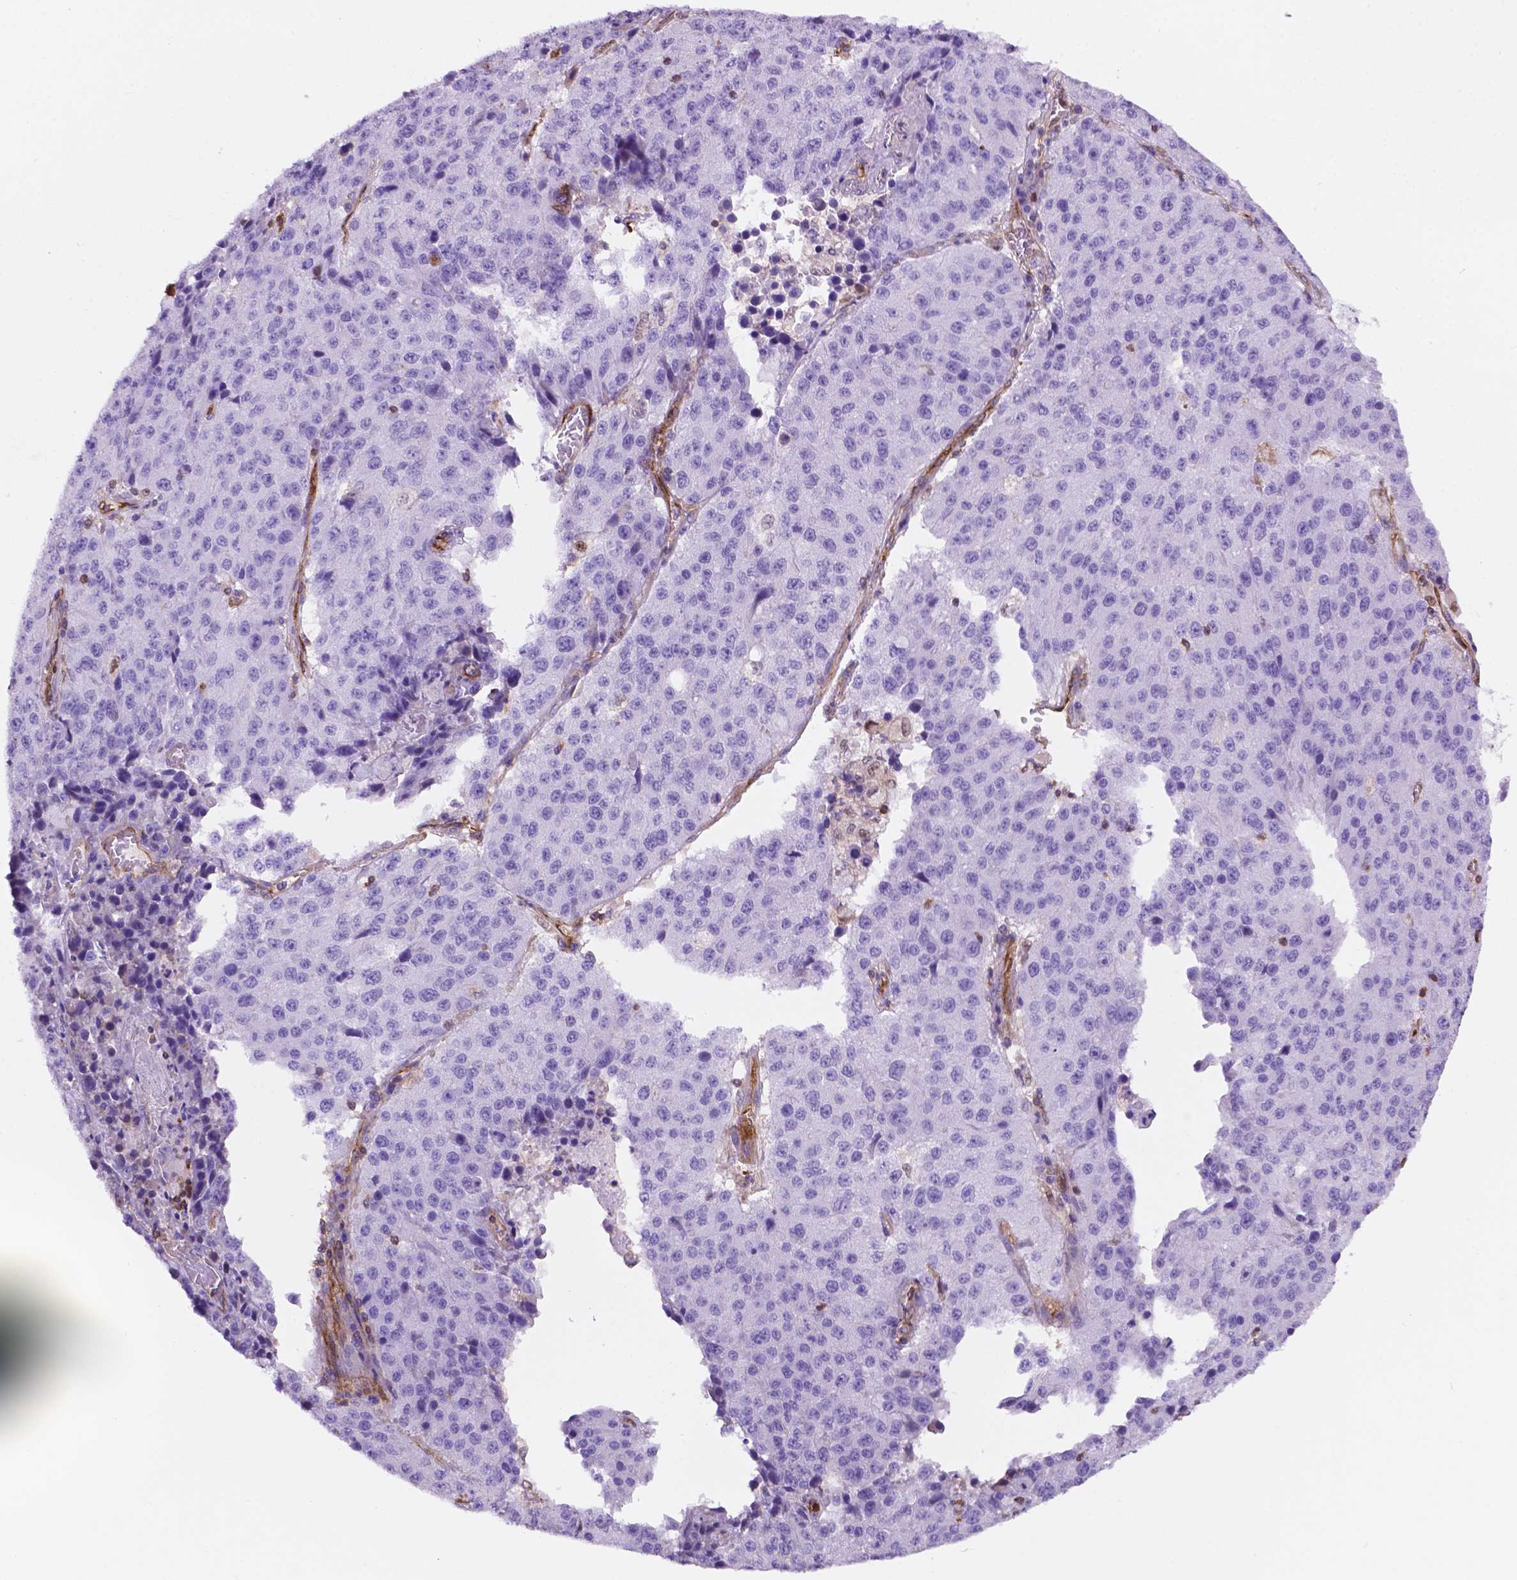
{"staining": {"intensity": "negative", "quantity": "none", "location": "none"}, "tissue": "stomach cancer", "cell_type": "Tumor cells", "image_type": "cancer", "snomed": [{"axis": "morphology", "description": "Adenocarcinoma, NOS"}, {"axis": "topography", "description": "Stomach"}], "caption": "Tumor cells are negative for brown protein staining in stomach adenocarcinoma.", "gene": "DCN", "patient": {"sex": "male", "age": 71}}